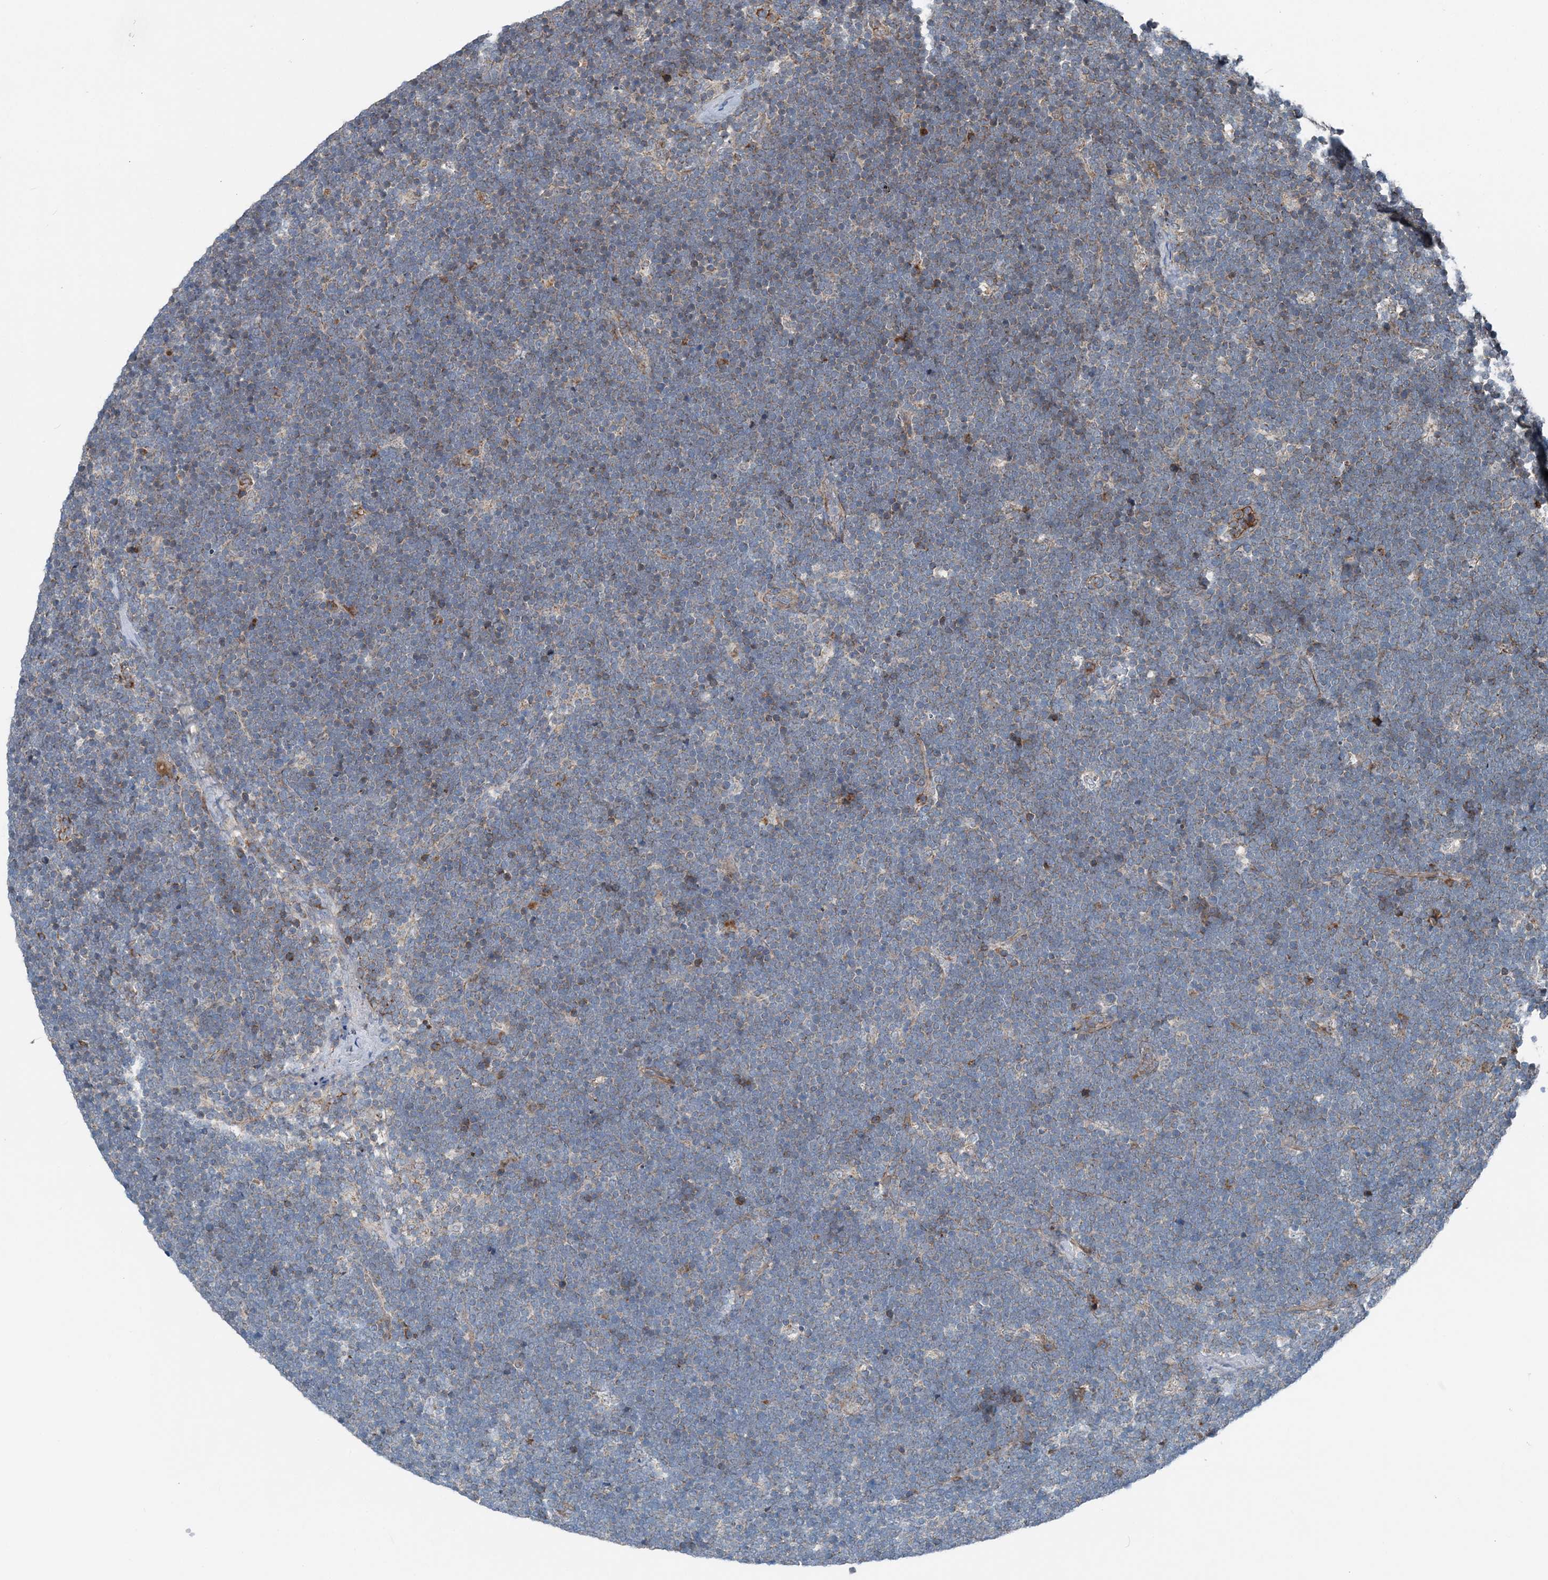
{"staining": {"intensity": "negative", "quantity": "none", "location": "none"}, "tissue": "lymphoma", "cell_type": "Tumor cells", "image_type": "cancer", "snomed": [{"axis": "morphology", "description": "Malignant lymphoma, non-Hodgkin's type, High grade"}, {"axis": "topography", "description": "Lymph node"}], "caption": "An image of lymphoma stained for a protein shows no brown staining in tumor cells.", "gene": "NDUFA2", "patient": {"sex": "male", "age": 13}}